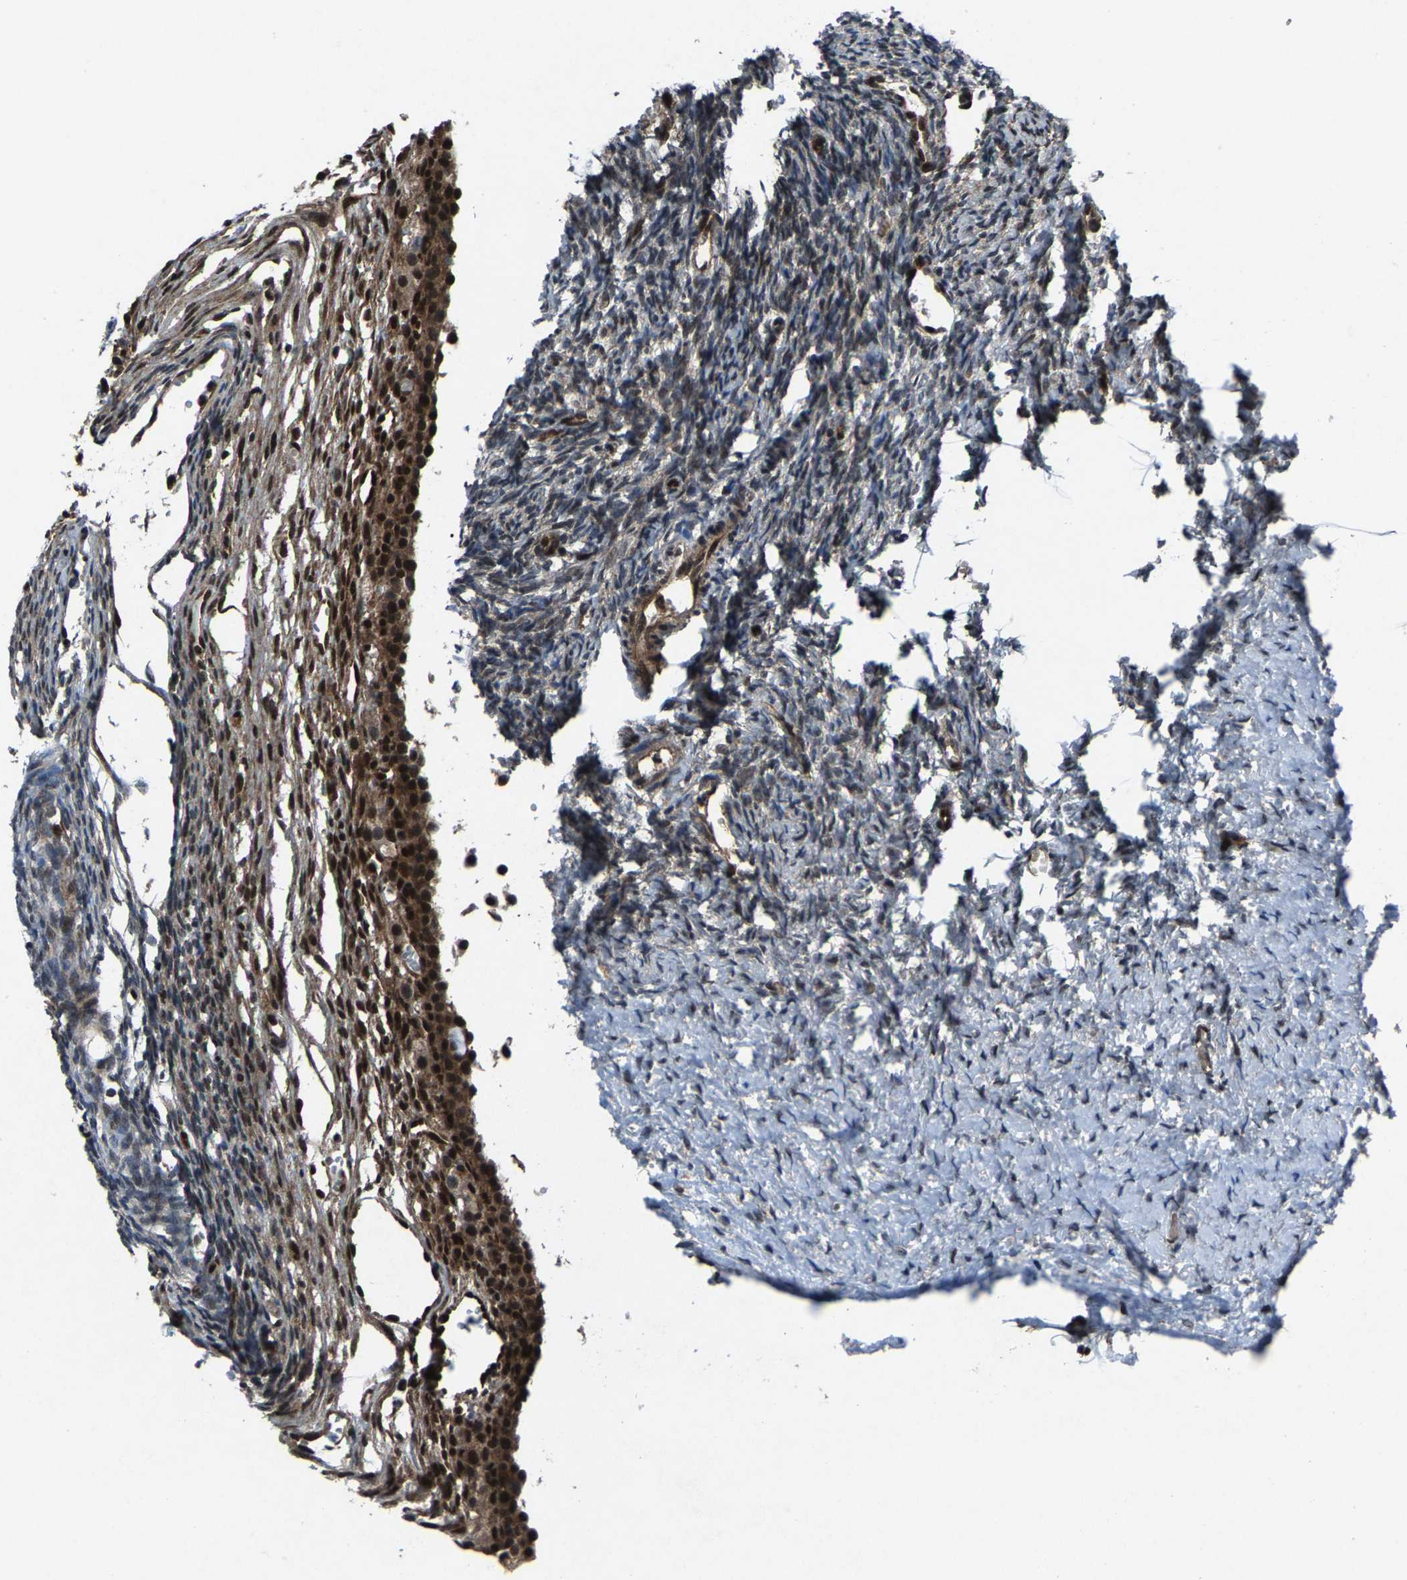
{"staining": {"intensity": "strong", "quantity": ">75%", "location": "cytoplasmic/membranous,nuclear"}, "tissue": "ovary", "cell_type": "Follicle cells", "image_type": "normal", "snomed": [{"axis": "morphology", "description": "Normal tissue, NOS"}, {"axis": "topography", "description": "Ovary"}], "caption": "Approximately >75% of follicle cells in unremarkable human ovary reveal strong cytoplasmic/membranous,nuclear protein staining as visualized by brown immunohistochemical staining.", "gene": "ATXN3", "patient": {"sex": "female", "age": 35}}